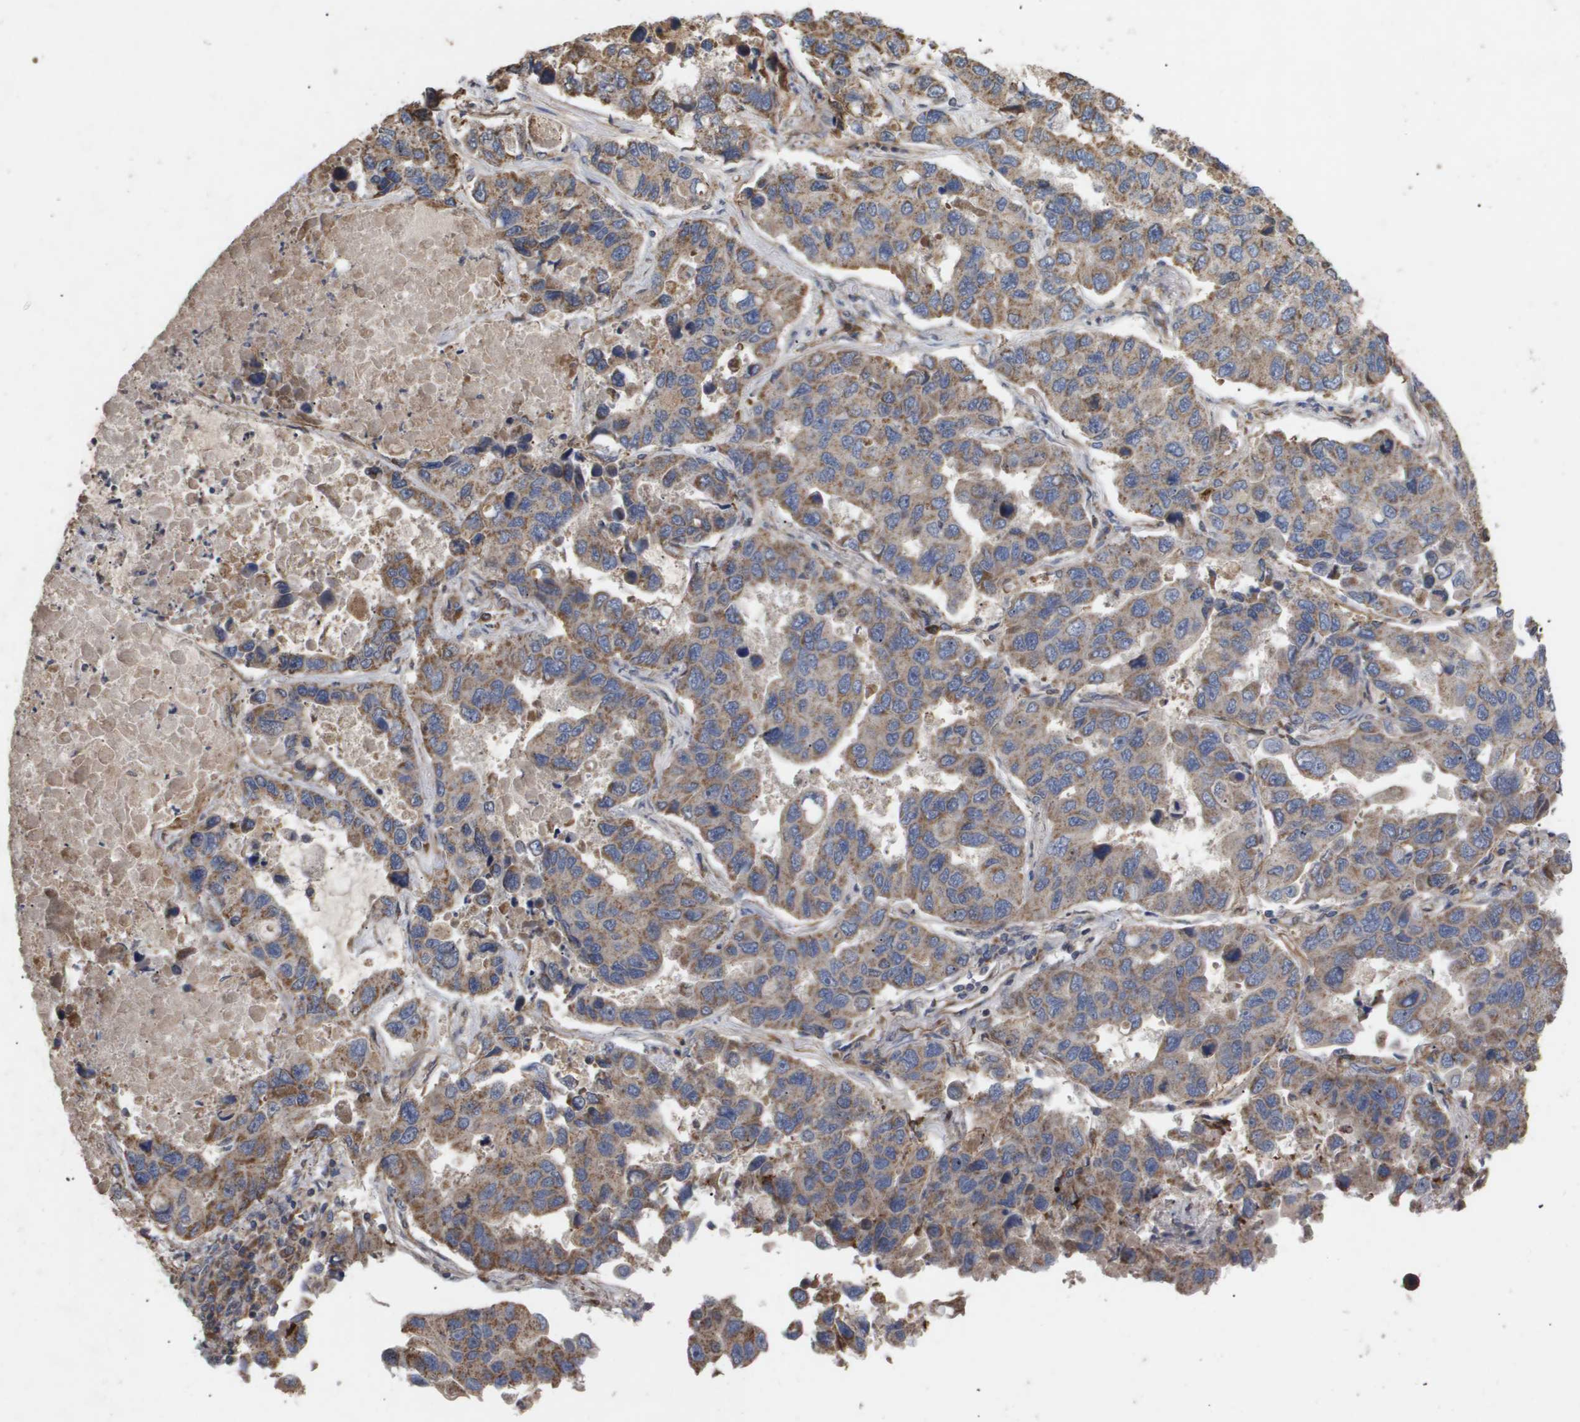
{"staining": {"intensity": "moderate", "quantity": ">75%", "location": "cytoplasmic/membranous"}, "tissue": "lung cancer", "cell_type": "Tumor cells", "image_type": "cancer", "snomed": [{"axis": "morphology", "description": "Adenocarcinoma, NOS"}, {"axis": "topography", "description": "Lung"}], "caption": "Immunohistochemistry (IHC) photomicrograph of adenocarcinoma (lung) stained for a protein (brown), which exhibits medium levels of moderate cytoplasmic/membranous positivity in about >75% of tumor cells.", "gene": "TNS1", "patient": {"sex": "male", "age": 64}}